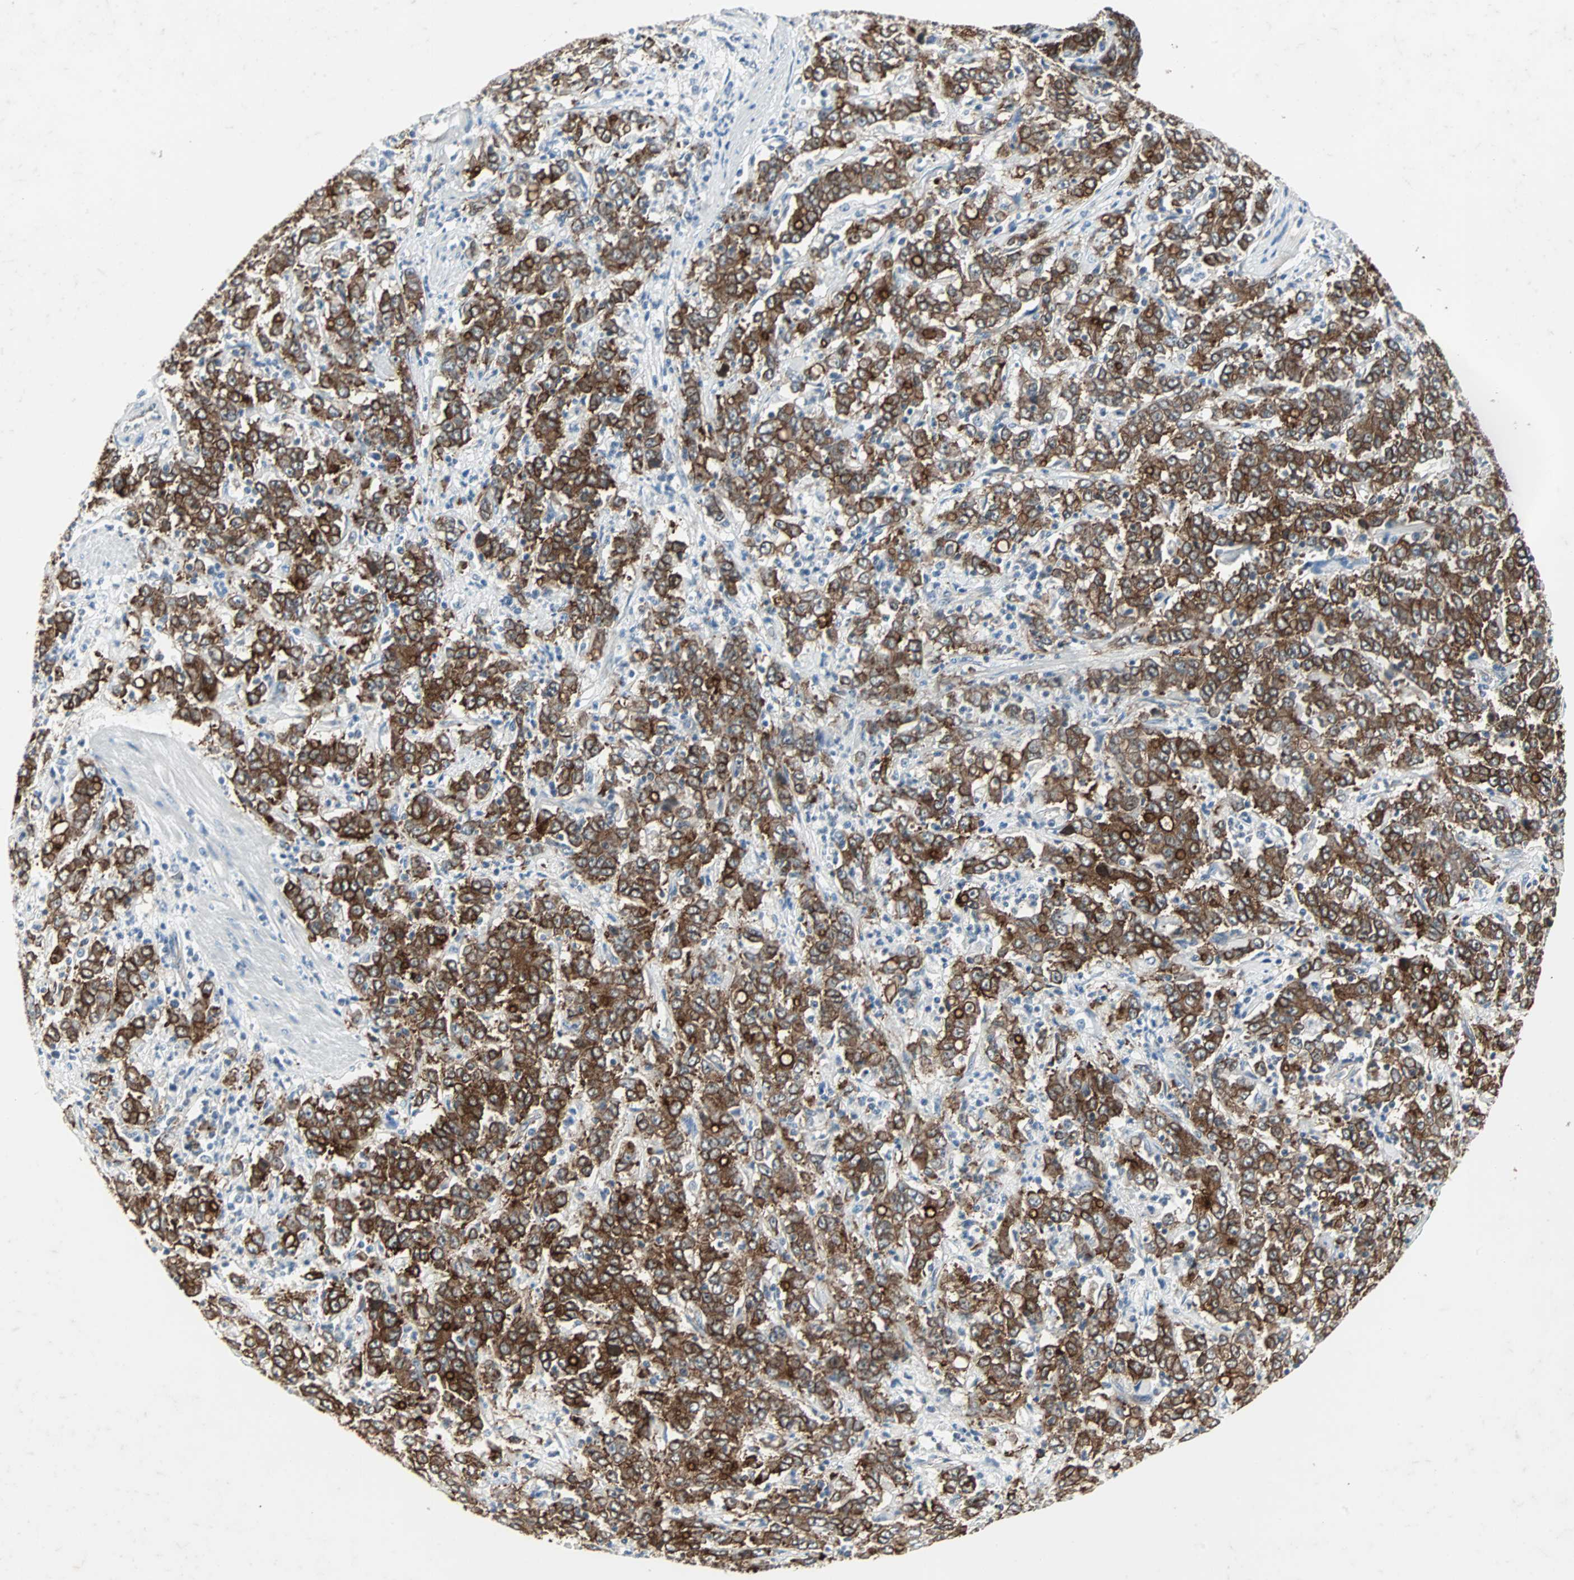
{"staining": {"intensity": "strong", "quantity": ">75%", "location": "cytoplasmic/membranous"}, "tissue": "stomach cancer", "cell_type": "Tumor cells", "image_type": "cancer", "snomed": [{"axis": "morphology", "description": "Adenocarcinoma, NOS"}, {"axis": "topography", "description": "Stomach, lower"}], "caption": "Immunohistochemical staining of stomach cancer shows high levels of strong cytoplasmic/membranous staining in approximately >75% of tumor cells. (brown staining indicates protein expression, while blue staining denotes nuclei).", "gene": "CMC2", "patient": {"sex": "female", "age": 71}}